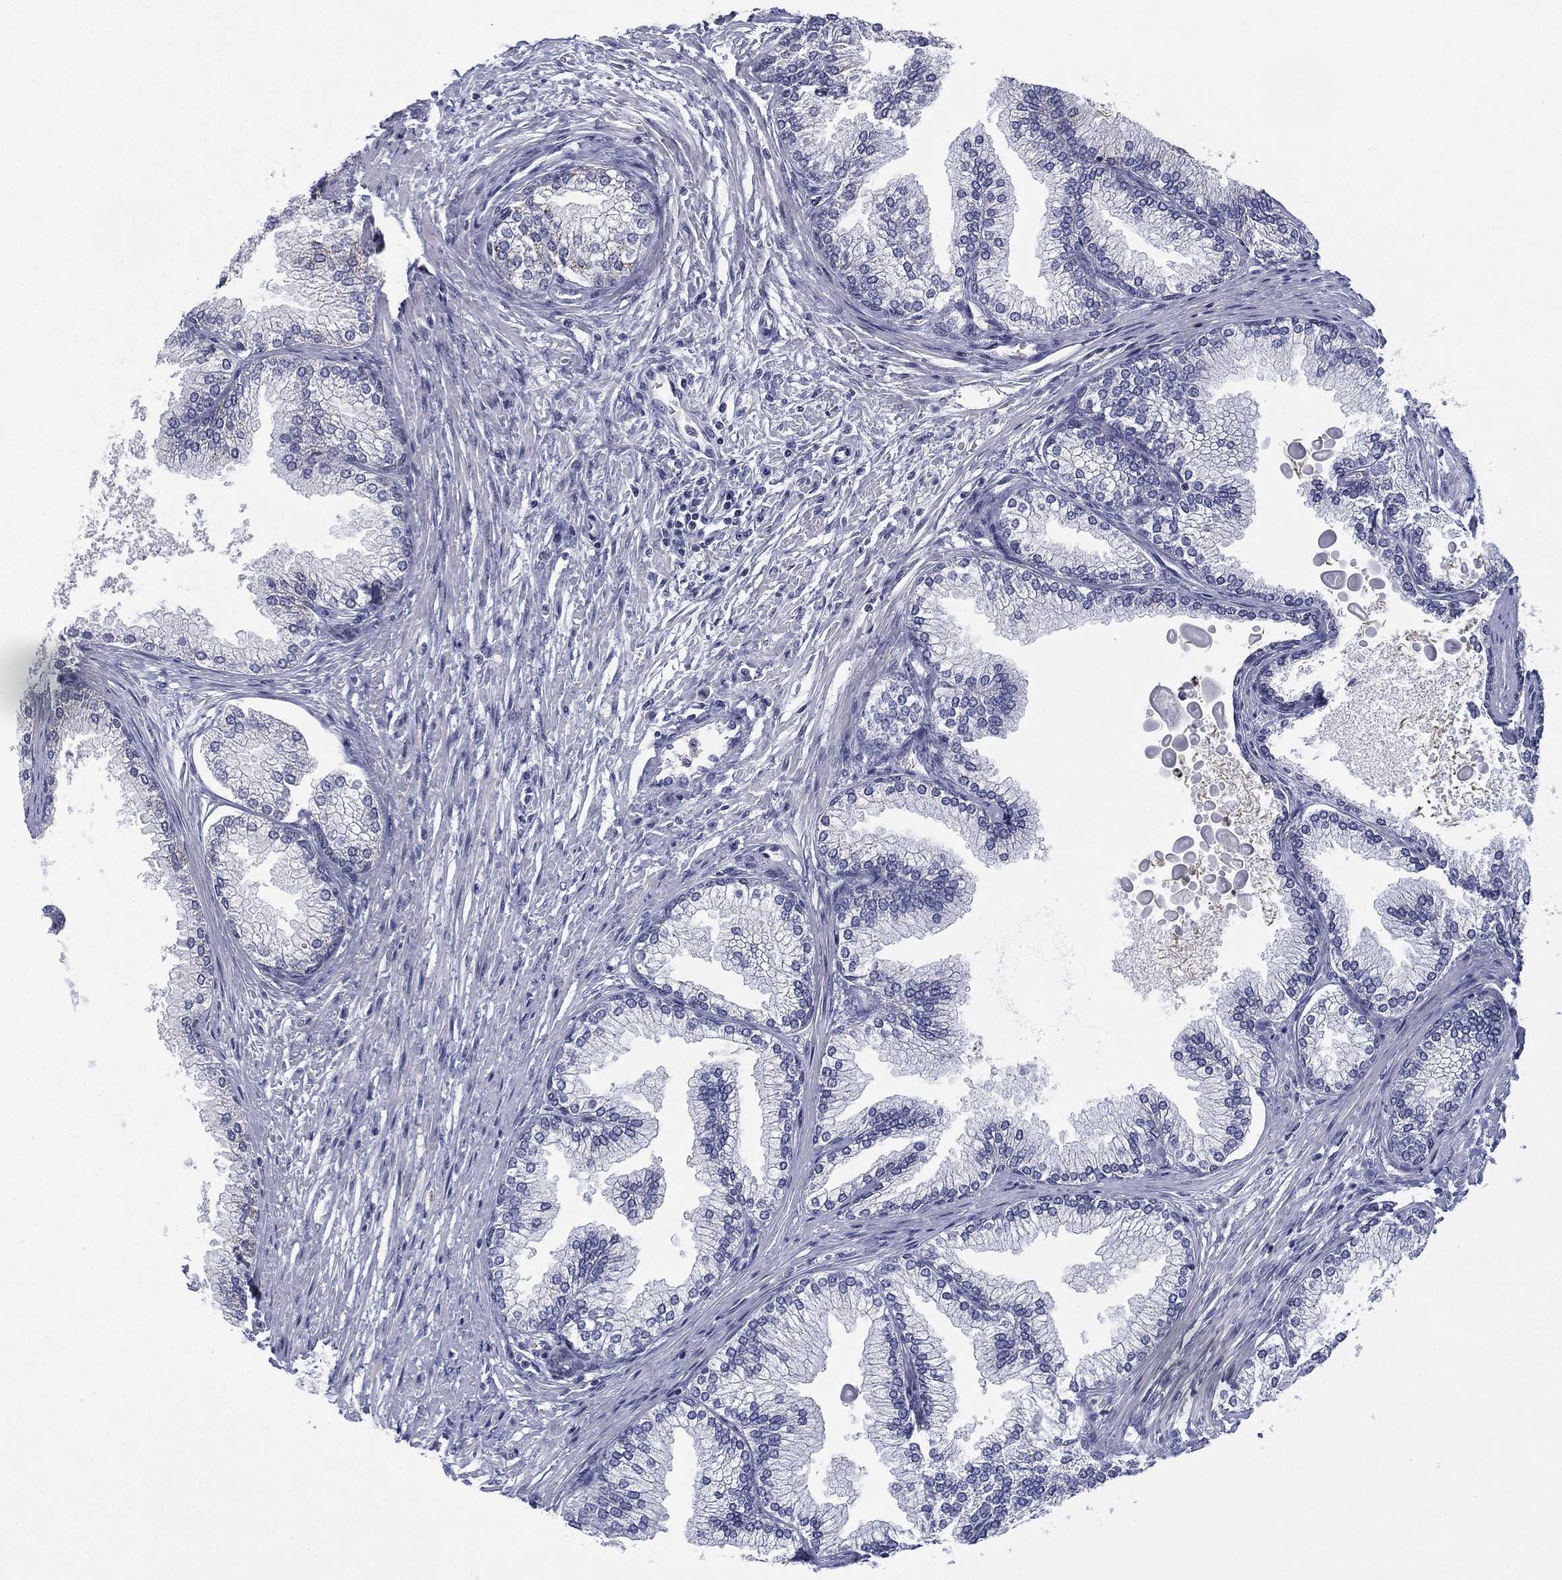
{"staining": {"intensity": "negative", "quantity": "none", "location": "none"}, "tissue": "prostate", "cell_type": "Glandular cells", "image_type": "normal", "snomed": [{"axis": "morphology", "description": "Normal tissue, NOS"}, {"axis": "topography", "description": "Prostate"}], "caption": "Immunohistochemistry of unremarkable prostate displays no expression in glandular cells.", "gene": "ZNF711", "patient": {"sex": "male", "age": 72}}